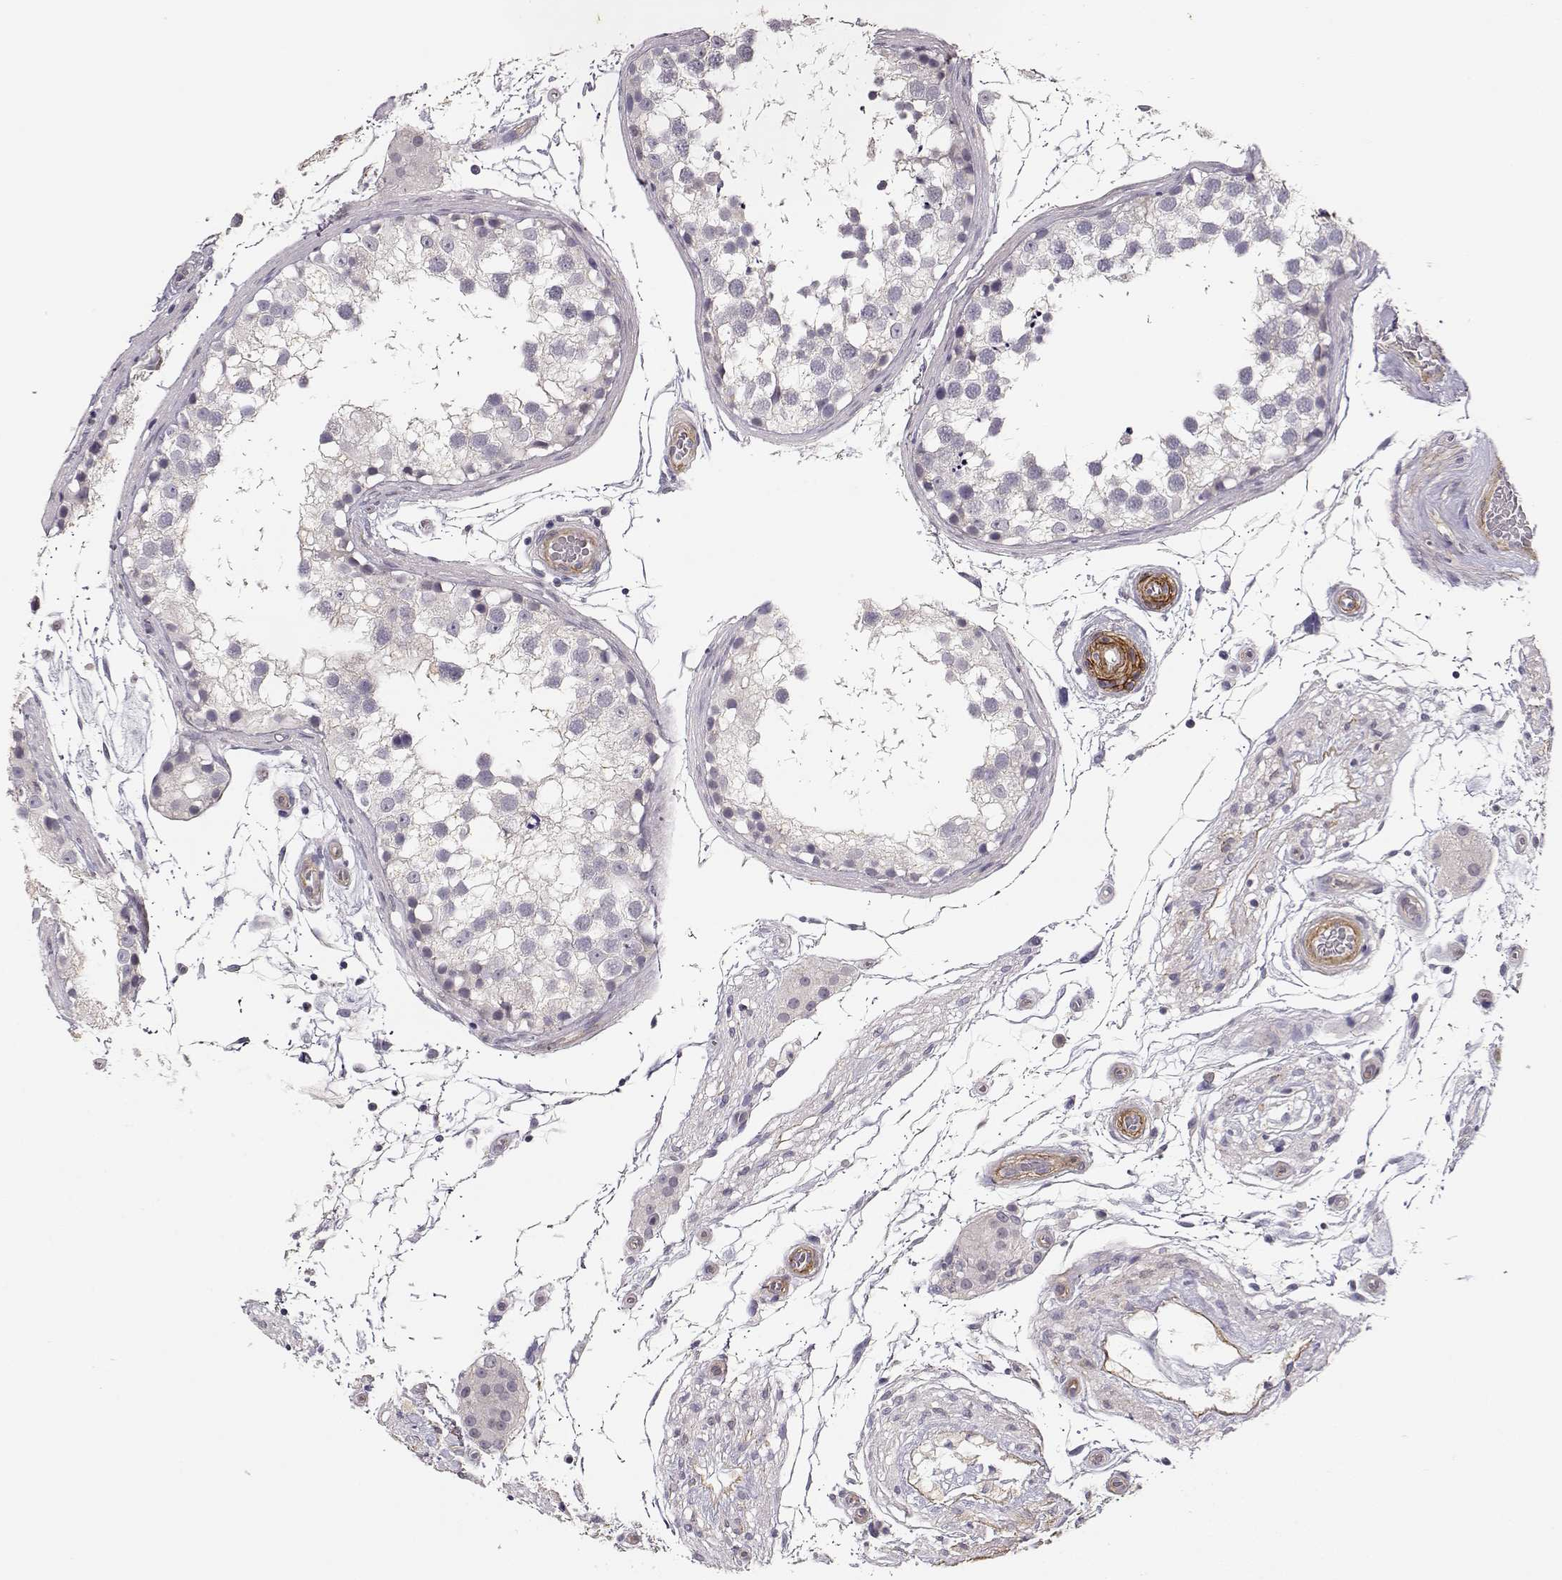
{"staining": {"intensity": "negative", "quantity": "none", "location": "none"}, "tissue": "testis", "cell_type": "Cells in seminiferous ducts", "image_type": "normal", "snomed": [{"axis": "morphology", "description": "Normal tissue, NOS"}, {"axis": "morphology", "description": "Seminoma, NOS"}, {"axis": "topography", "description": "Testis"}], "caption": "A photomicrograph of testis stained for a protein displays no brown staining in cells in seminiferous ducts. The staining is performed using DAB (3,3'-diaminobenzidine) brown chromogen with nuclei counter-stained in using hematoxylin.", "gene": "LAMA5", "patient": {"sex": "male", "age": 65}}